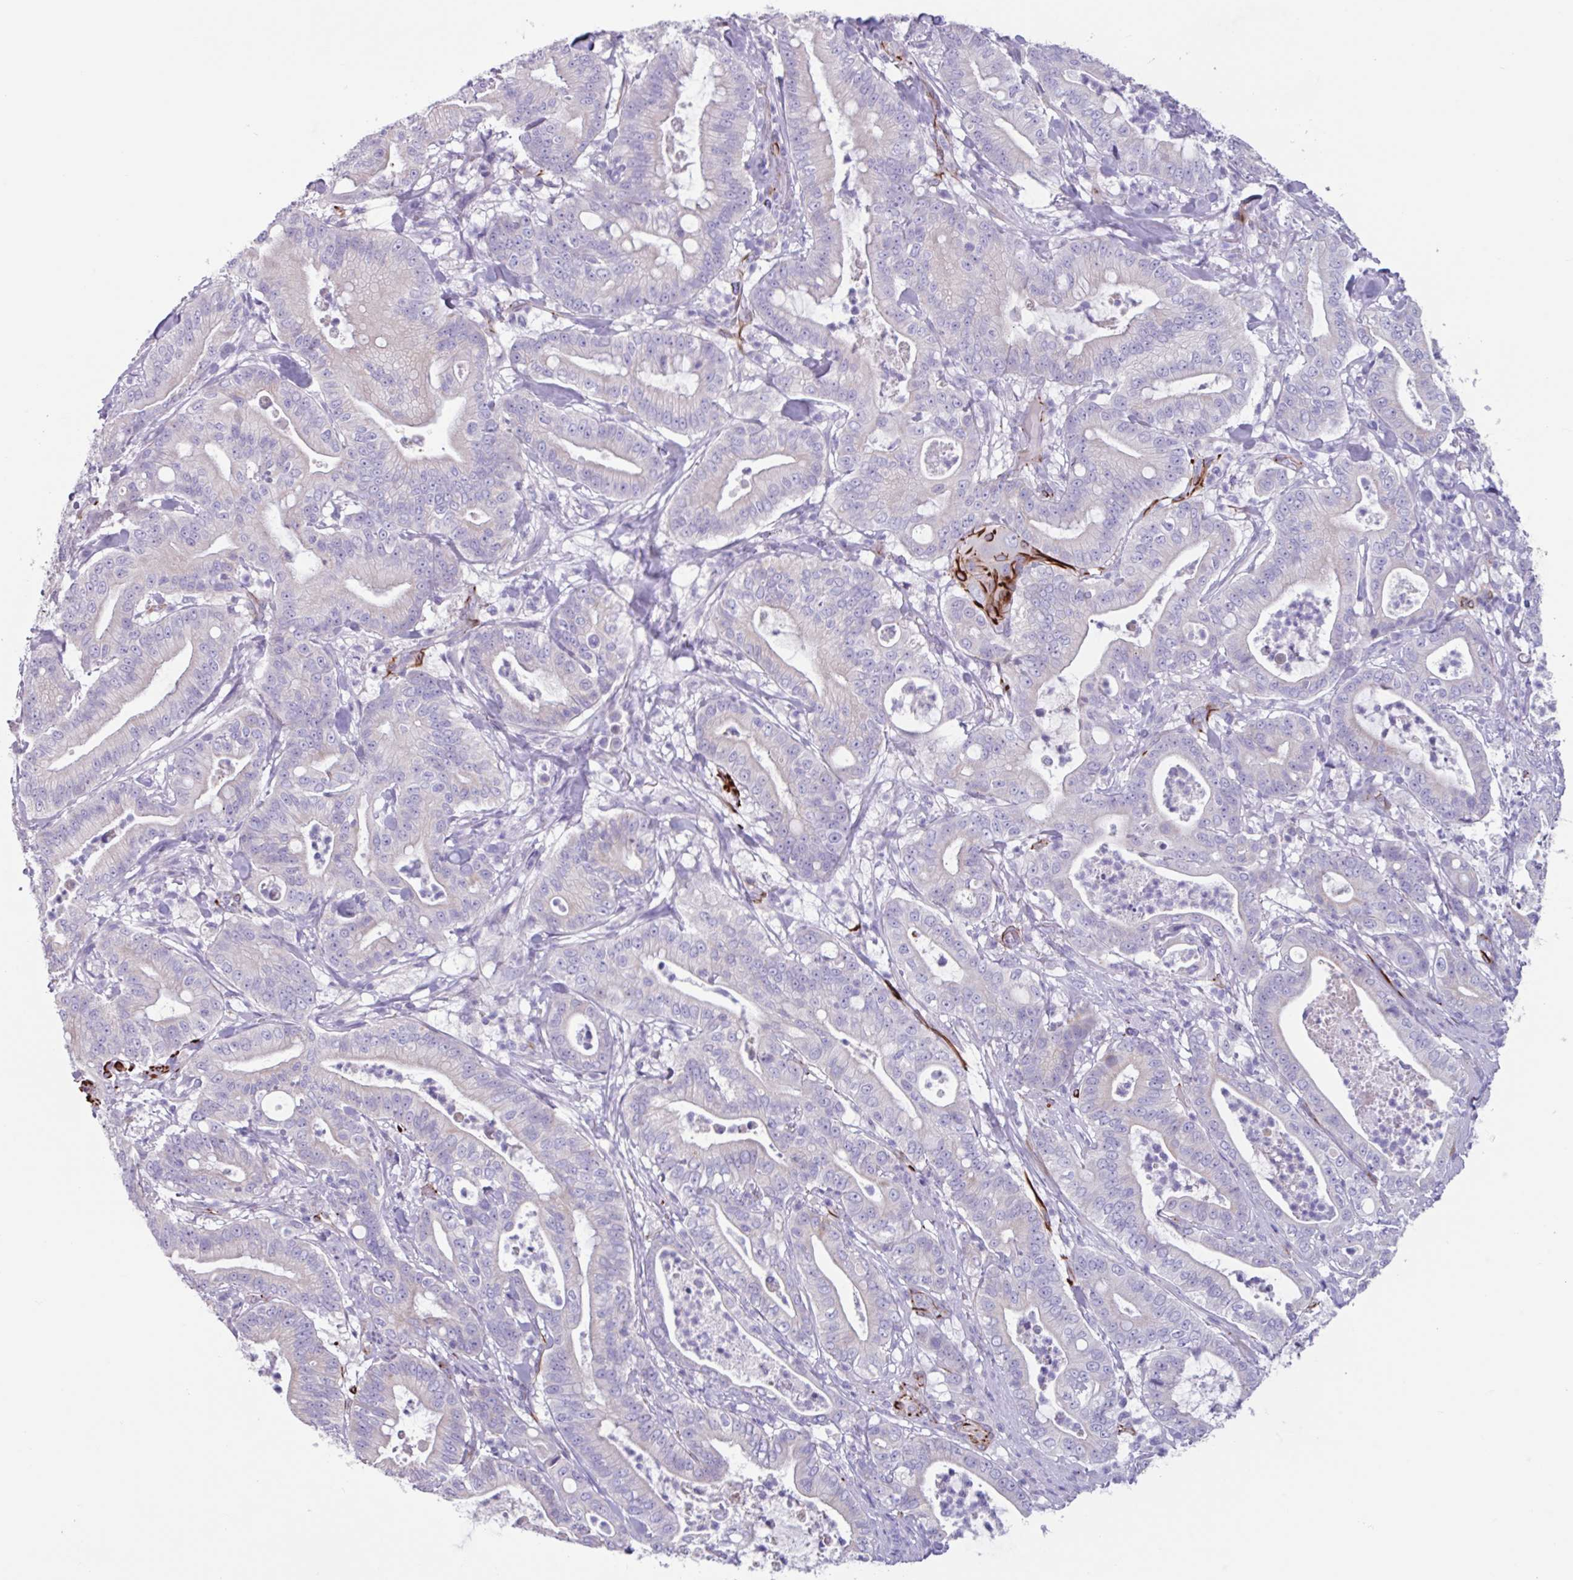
{"staining": {"intensity": "negative", "quantity": "none", "location": "none"}, "tissue": "pancreatic cancer", "cell_type": "Tumor cells", "image_type": "cancer", "snomed": [{"axis": "morphology", "description": "Adenocarcinoma, NOS"}, {"axis": "topography", "description": "Pancreas"}], "caption": "High power microscopy micrograph of an IHC photomicrograph of pancreatic adenocarcinoma, revealing no significant expression in tumor cells.", "gene": "BTD", "patient": {"sex": "male", "age": 71}}